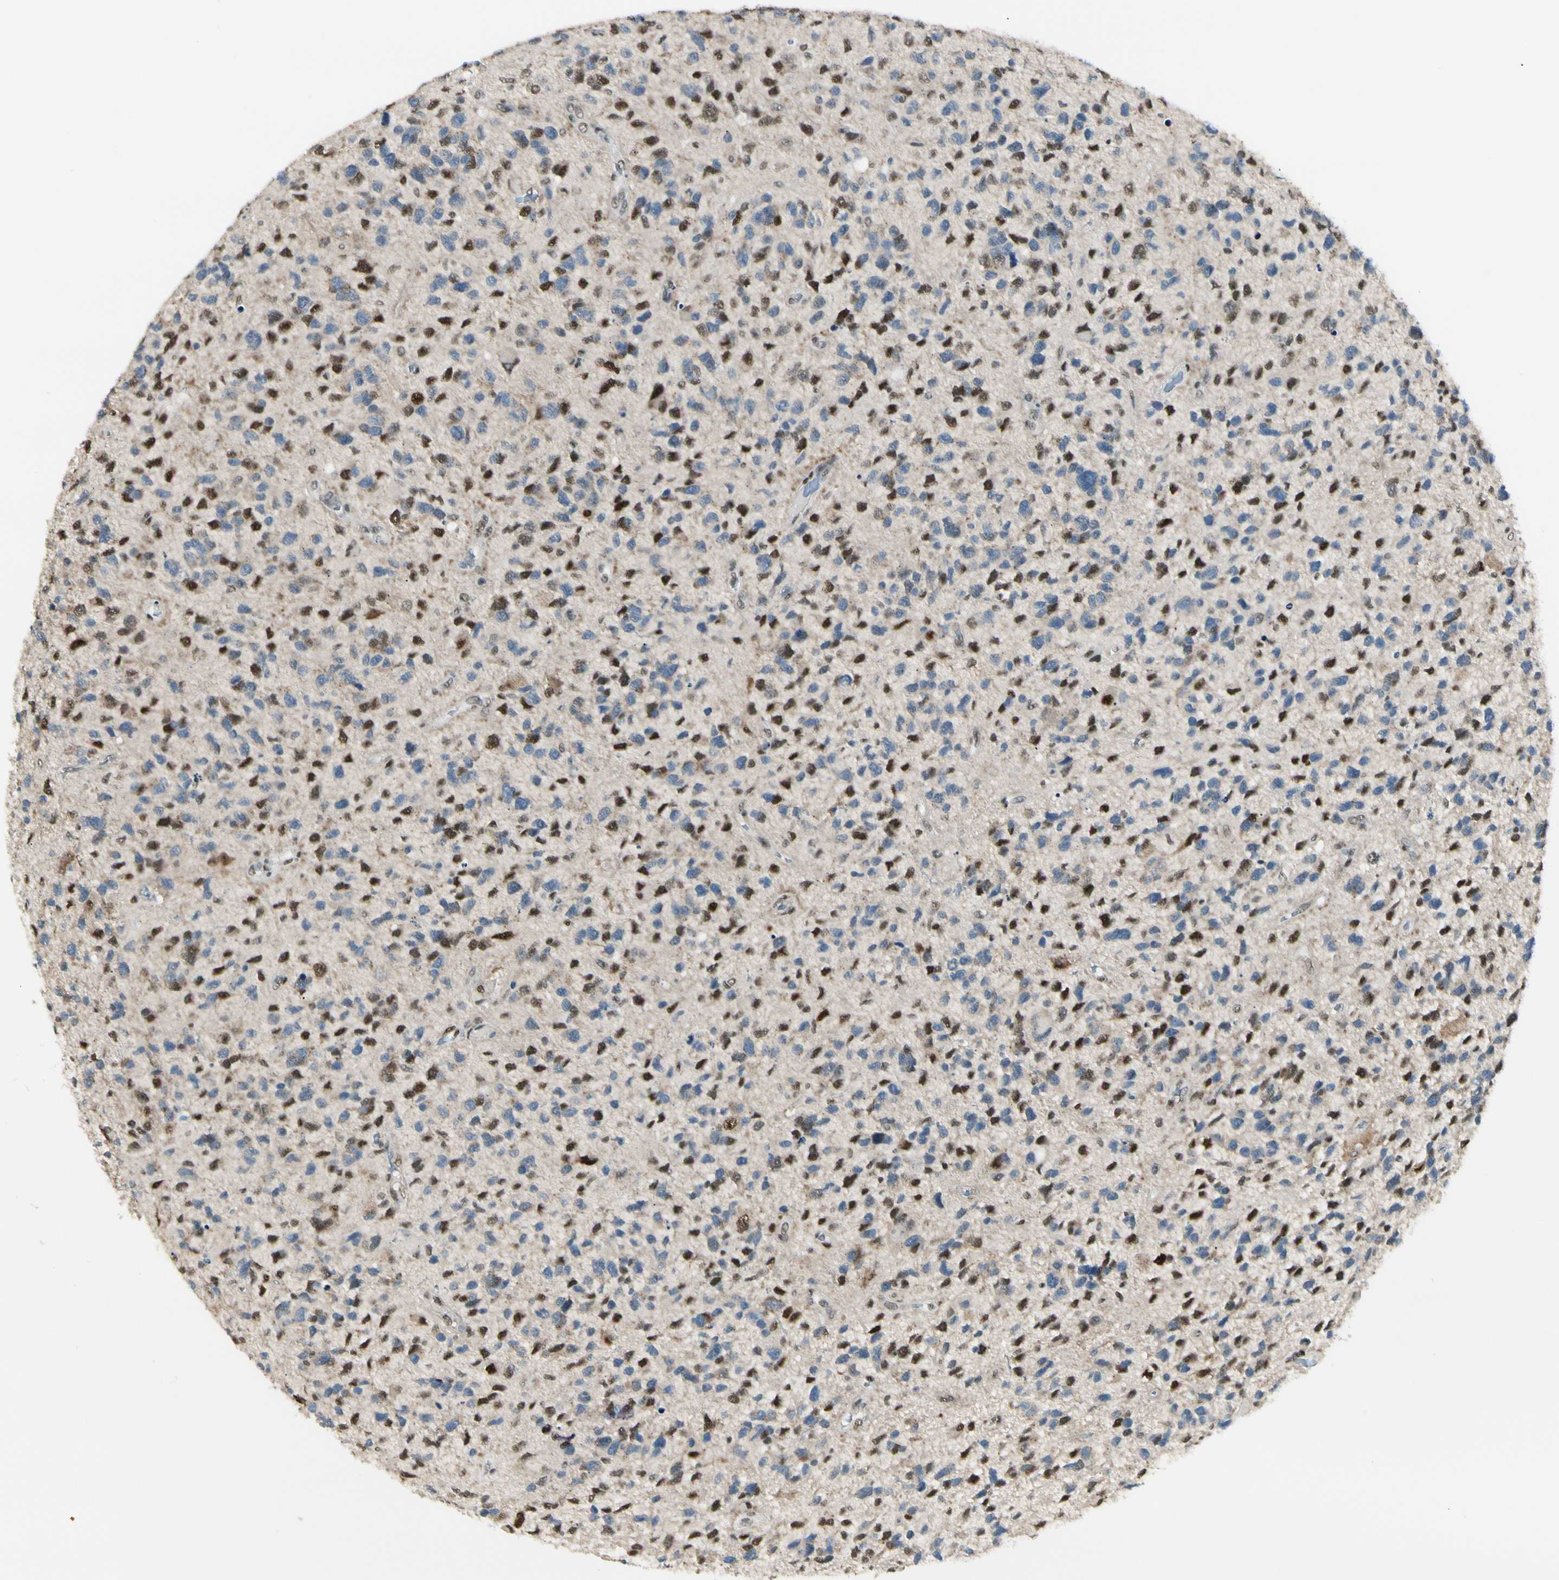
{"staining": {"intensity": "strong", "quantity": "25%-75%", "location": "nuclear"}, "tissue": "glioma", "cell_type": "Tumor cells", "image_type": "cancer", "snomed": [{"axis": "morphology", "description": "Glioma, malignant, High grade"}, {"axis": "topography", "description": "Brain"}], "caption": "Immunohistochemistry (IHC) of human malignant glioma (high-grade) exhibits high levels of strong nuclear positivity in about 25%-75% of tumor cells. Nuclei are stained in blue.", "gene": "ATXN1", "patient": {"sex": "female", "age": 58}}